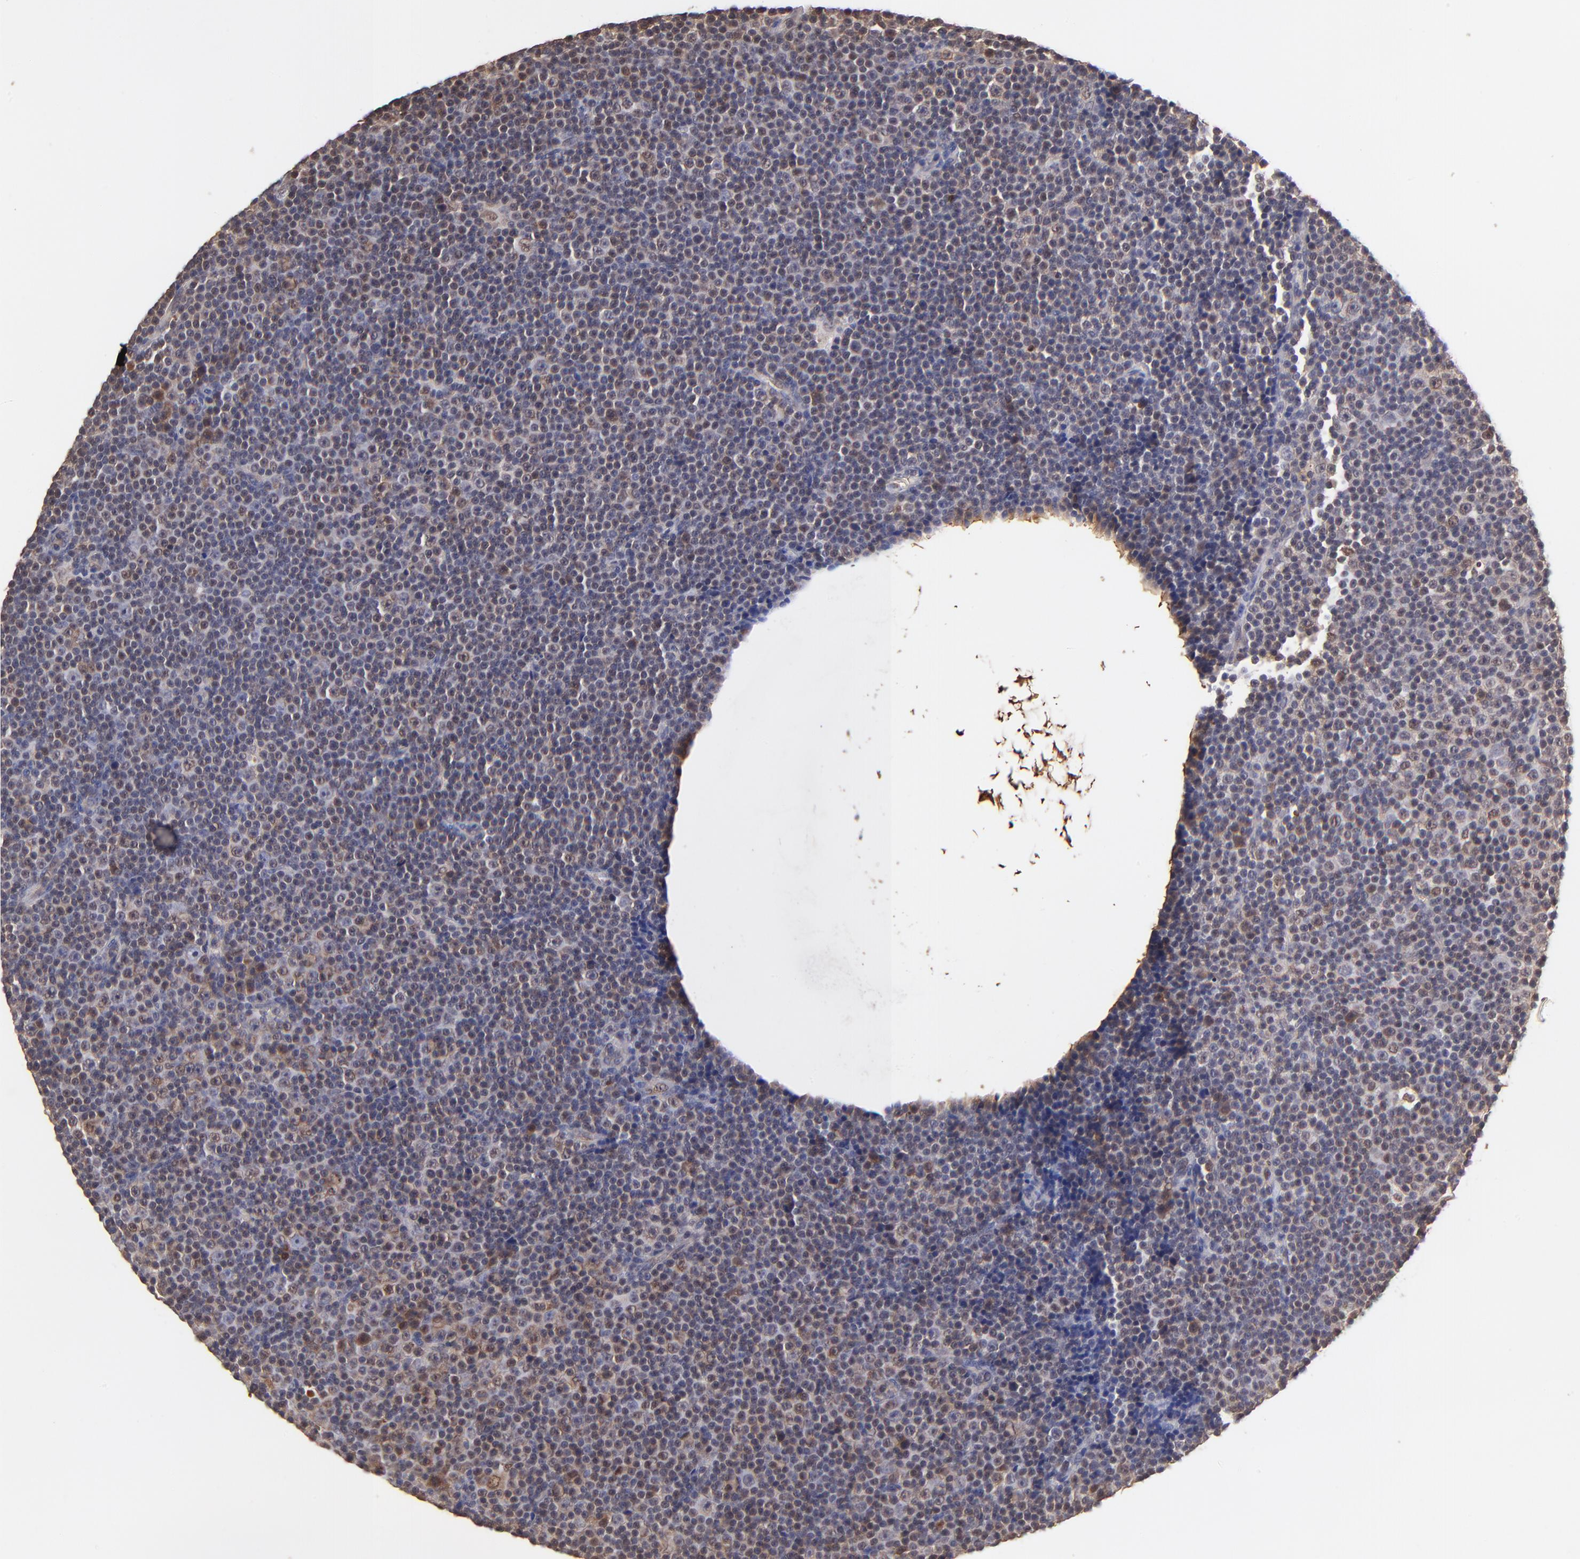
{"staining": {"intensity": "weak", "quantity": "<25%", "location": "cytoplasmic/membranous,nuclear"}, "tissue": "lymphoma", "cell_type": "Tumor cells", "image_type": "cancer", "snomed": [{"axis": "morphology", "description": "Malignant lymphoma, non-Hodgkin's type, Low grade"}, {"axis": "topography", "description": "Lymph node"}], "caption": "Tumor cells show no significant positivity in lymphoma.", "gene": "PSMA6", "patient": {"sex": "female", "age": 67}}